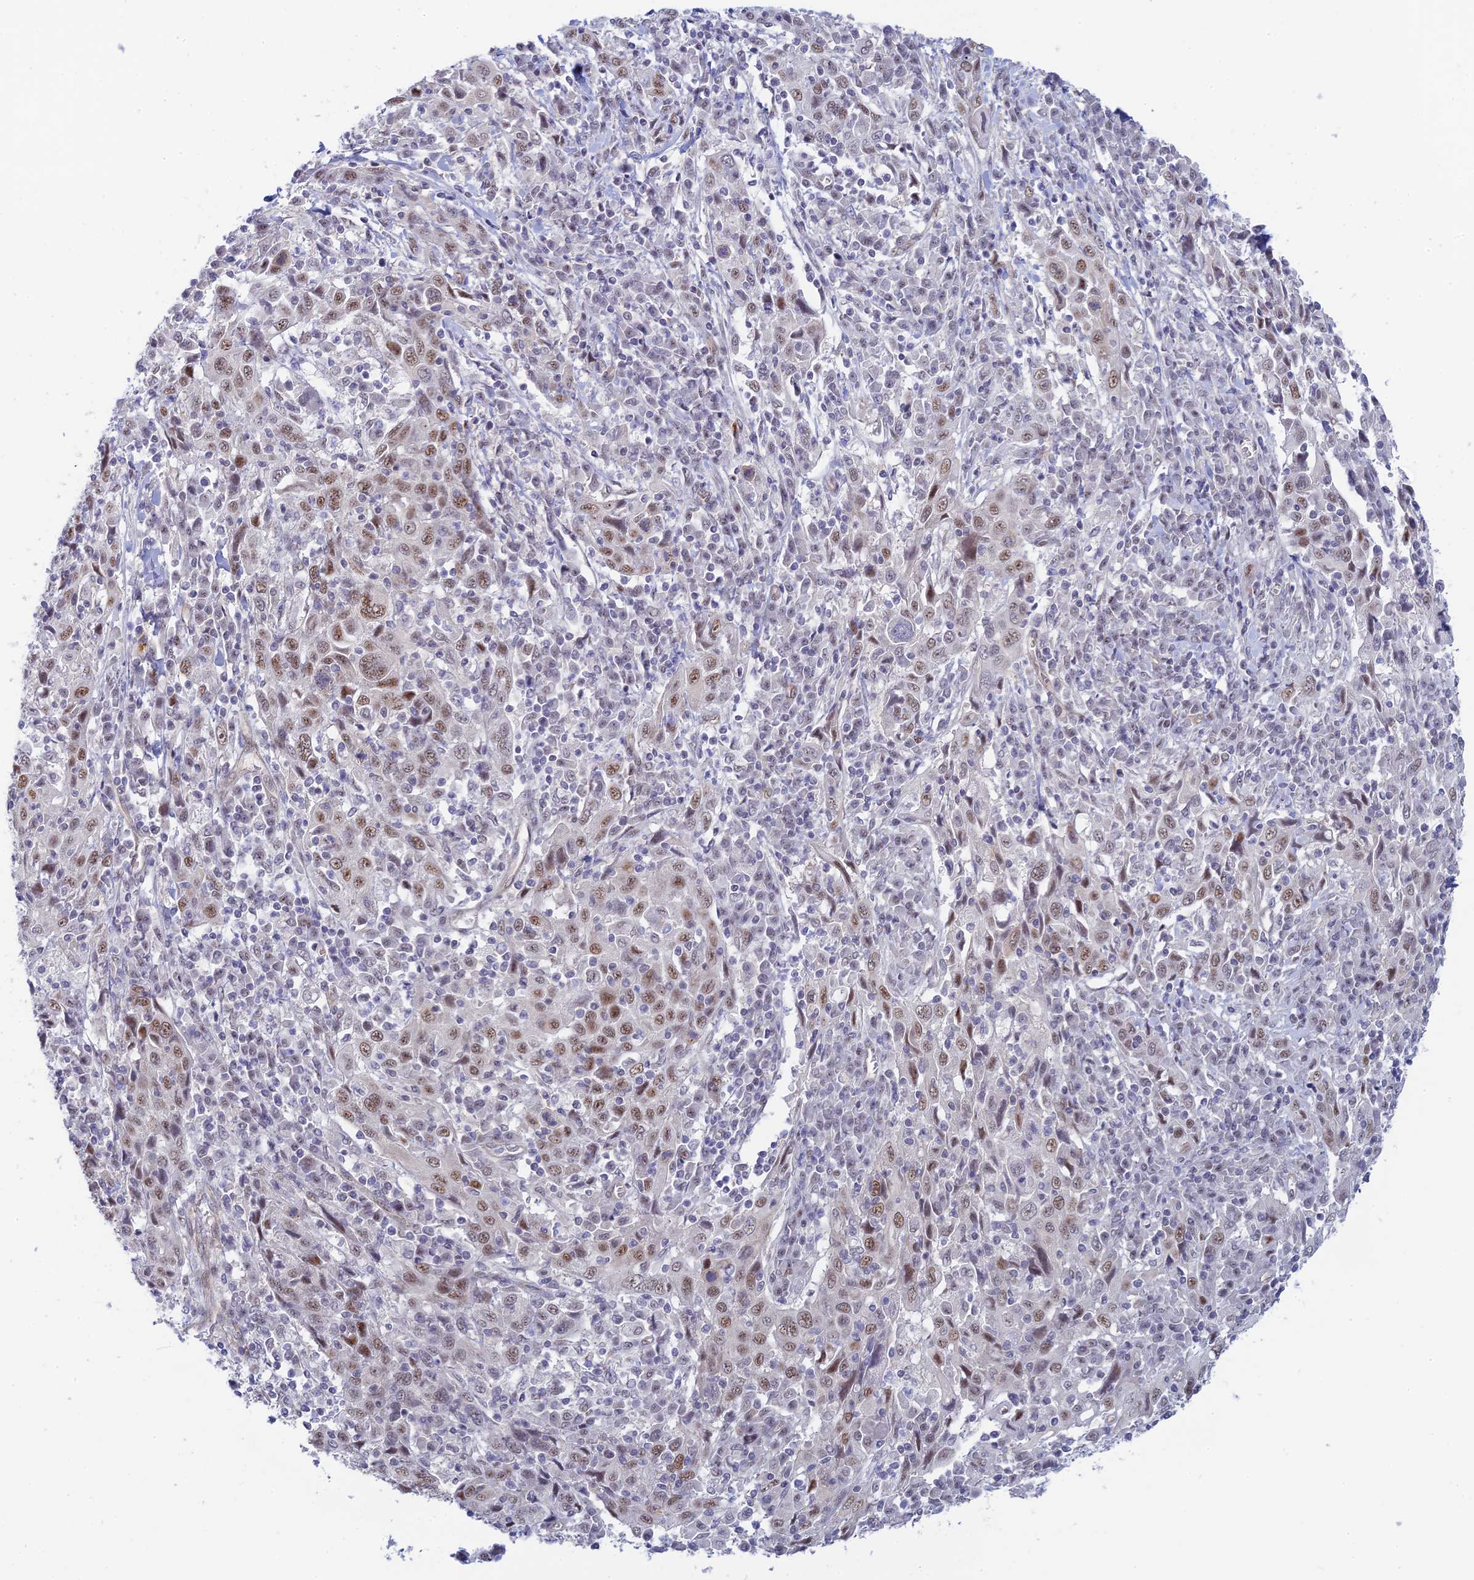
{"staining": {"intensity": "moderate", "quantity": ">75%", "location": "nuclear"}, "tissue": "cervical cancer", "cell_type": "Tumor cells", "image_type": "cancer", "snomed": [{"axis": "morphology", "description": "Squamous cell carcinoma, NOS"}, {"axis": "topography", "description": "Cervix"}], "caption": "DAB immunohistochemical staining of human squamous cell carcinoma (cervical) shows moderate nuclear protein positivity in about >75% of tumor cells. The protein of interest is stained brown, and the nuclei are stained in blue (DAB (3,3'-diaminobenzidine) IHC with brightfield microscopy, high magnification).", "gene": "CFAP92", "patient": {"sex": "female", "age": 46}}